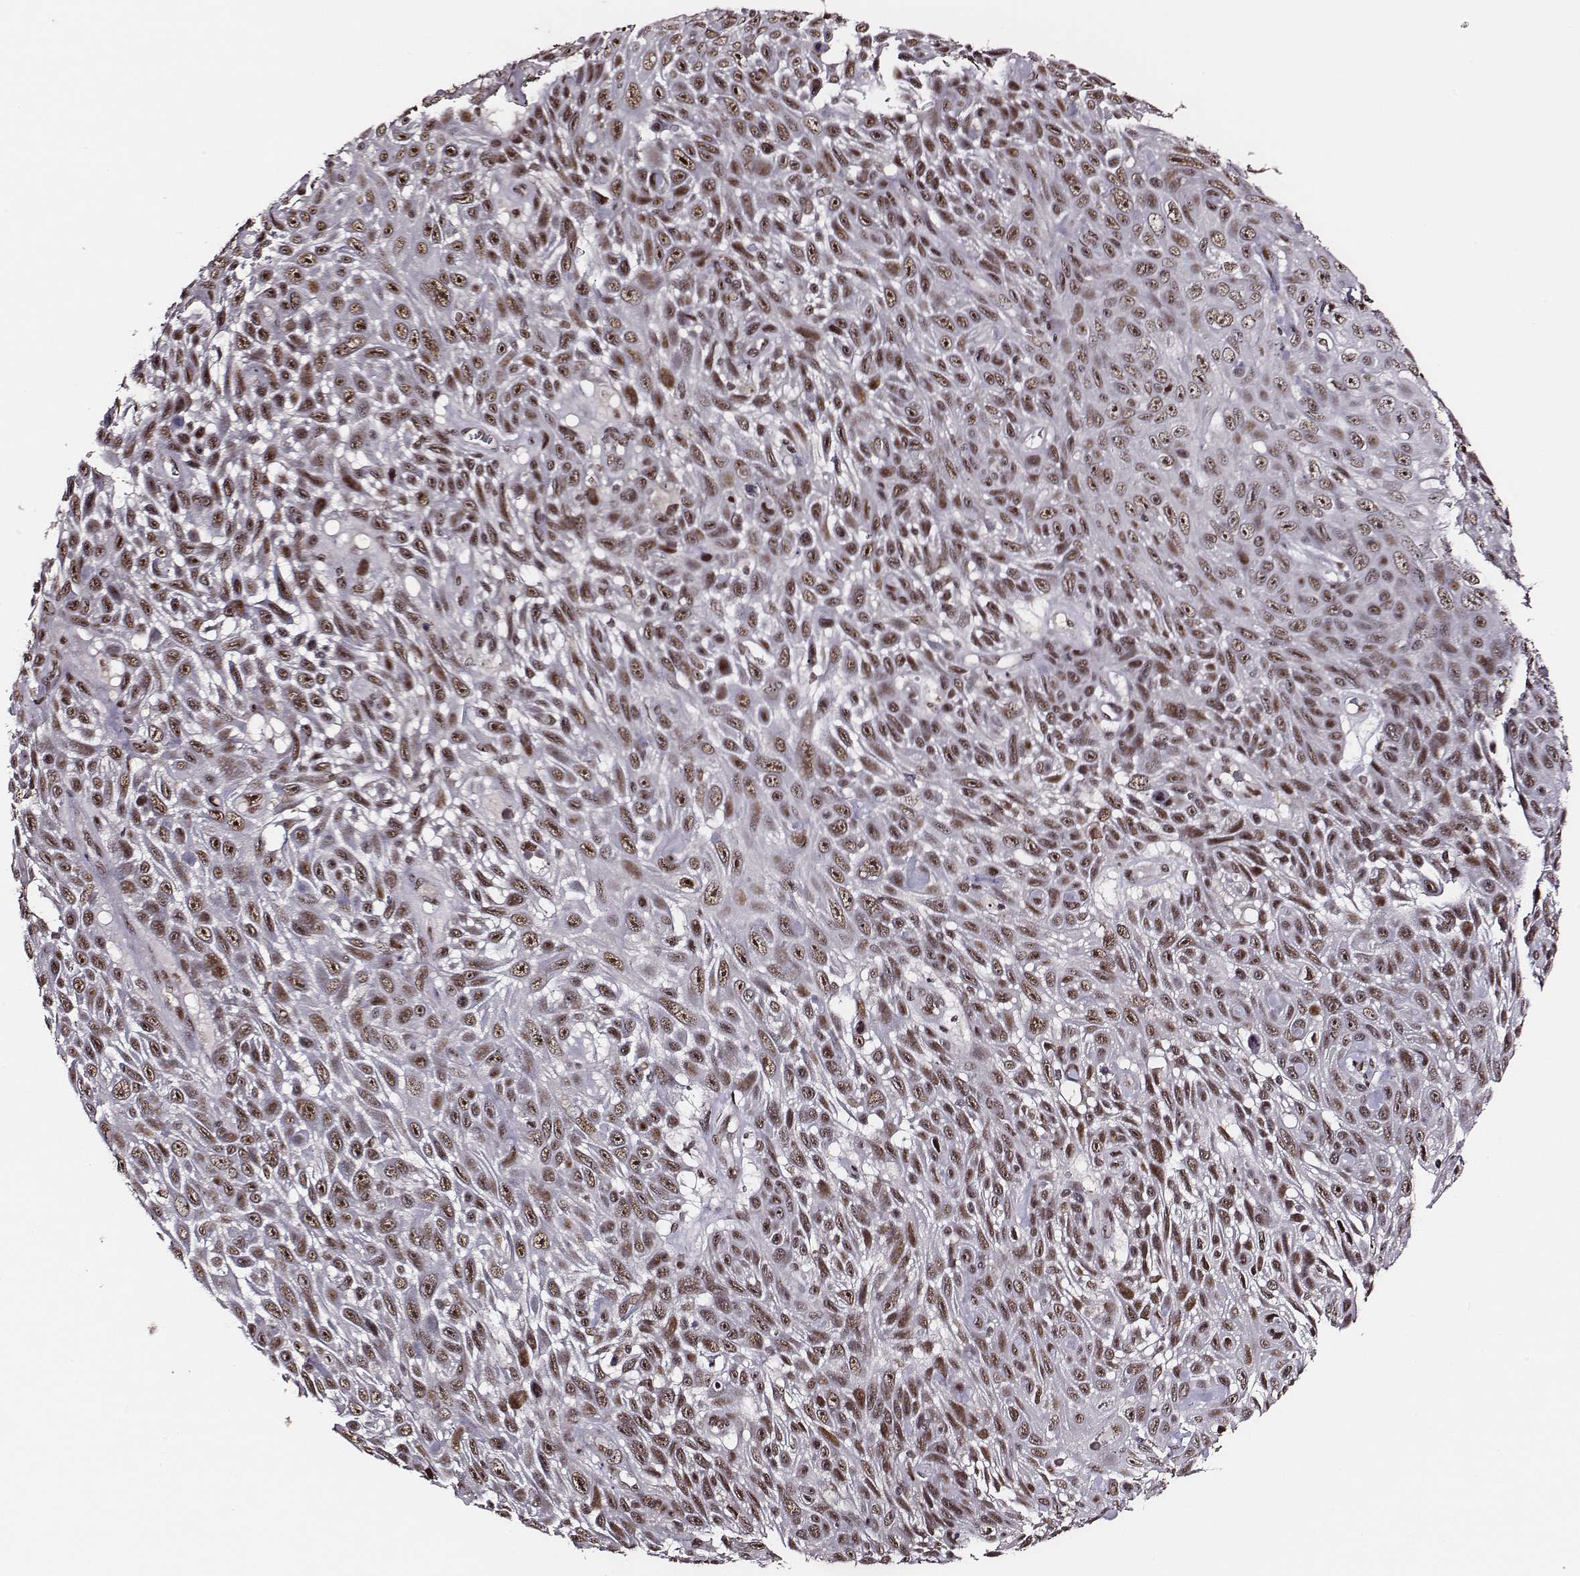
{"staining": {"intensity": "moderate", "quantity": ">75%", "location": "nuclear"}, "tissue": "skin cancer", "cell_type": "Tumor cells", "image_type": "cancer", "snomed": [{"axis": "morphology", "description": "Squamous cell carcinoma, NOS"}, {"axis": "topography", "description": "Skin"}], "caption": "Protein analysis of squamous cell carcinoma (skin) tissue exhibits moderate nuclear staining in about >75% of tumor cells.", "gene": "PPARA", "patient": {"sex": "male", "age": 82}}